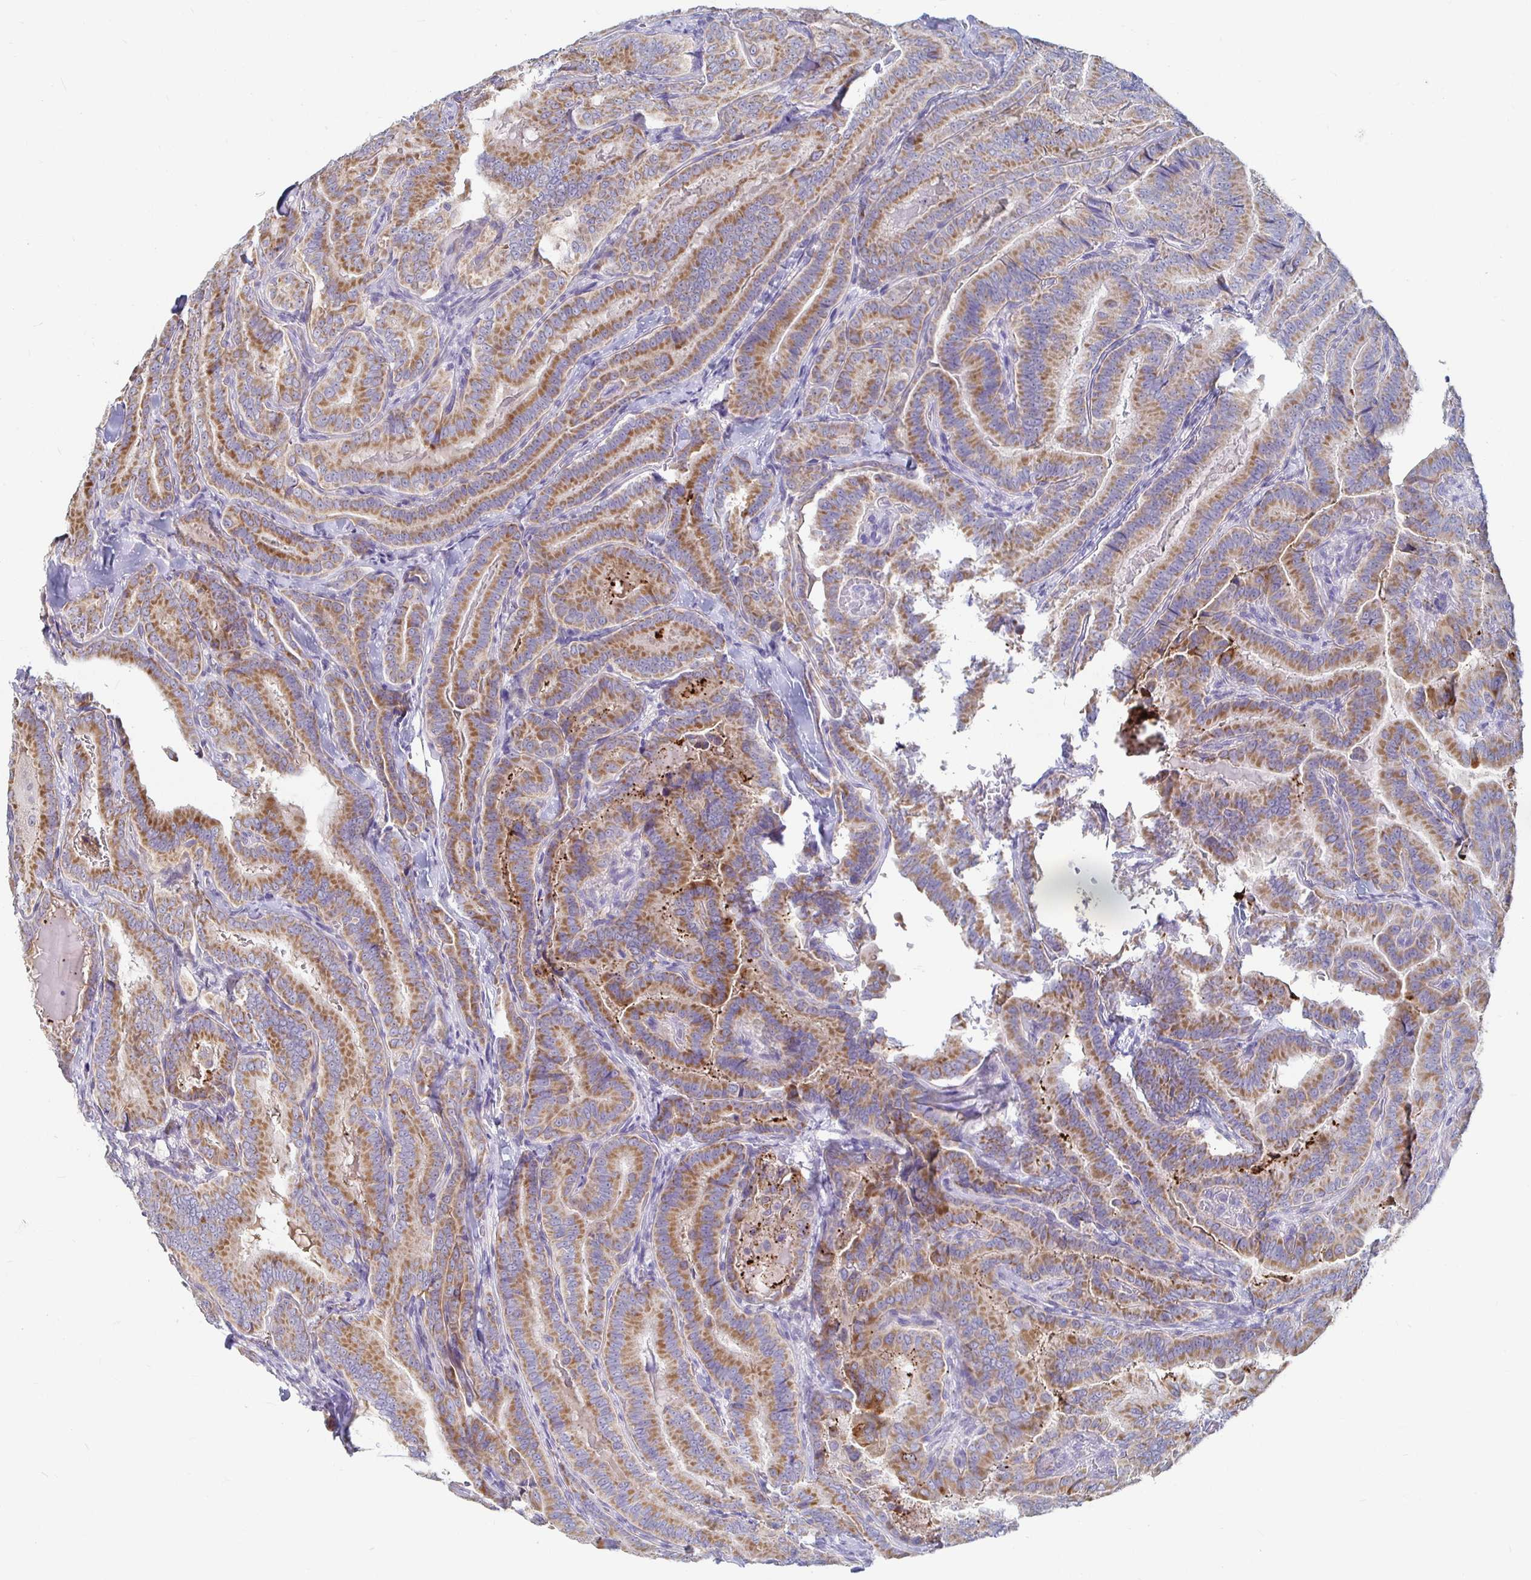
{"staining": {"intensity": "moderate", "quantity": ">75%", "location": "cytoplasmic/membranous"}, "tissue": "thyroid cancer", "cell_type": "Tumor cells", "image_type": "cancer", "snomed": [{"axis": "morphology", "description": "Papillary adenocarcinoma, NOS"}, {"axis": "topography", "description": "Thyroid gland"}], "caption": "DAB immunohistochemical staining of human thyroid cancer (papillary adenocarcinoma) exhibits moderate cytoplasmic/membranous protein staining in approximately >75% of tumor cells. (brown staining indicates protein expression, while blue staining denotes nuclei).", "gene": "RNF144B", "patient": {"sex": "male", "age": 61}}